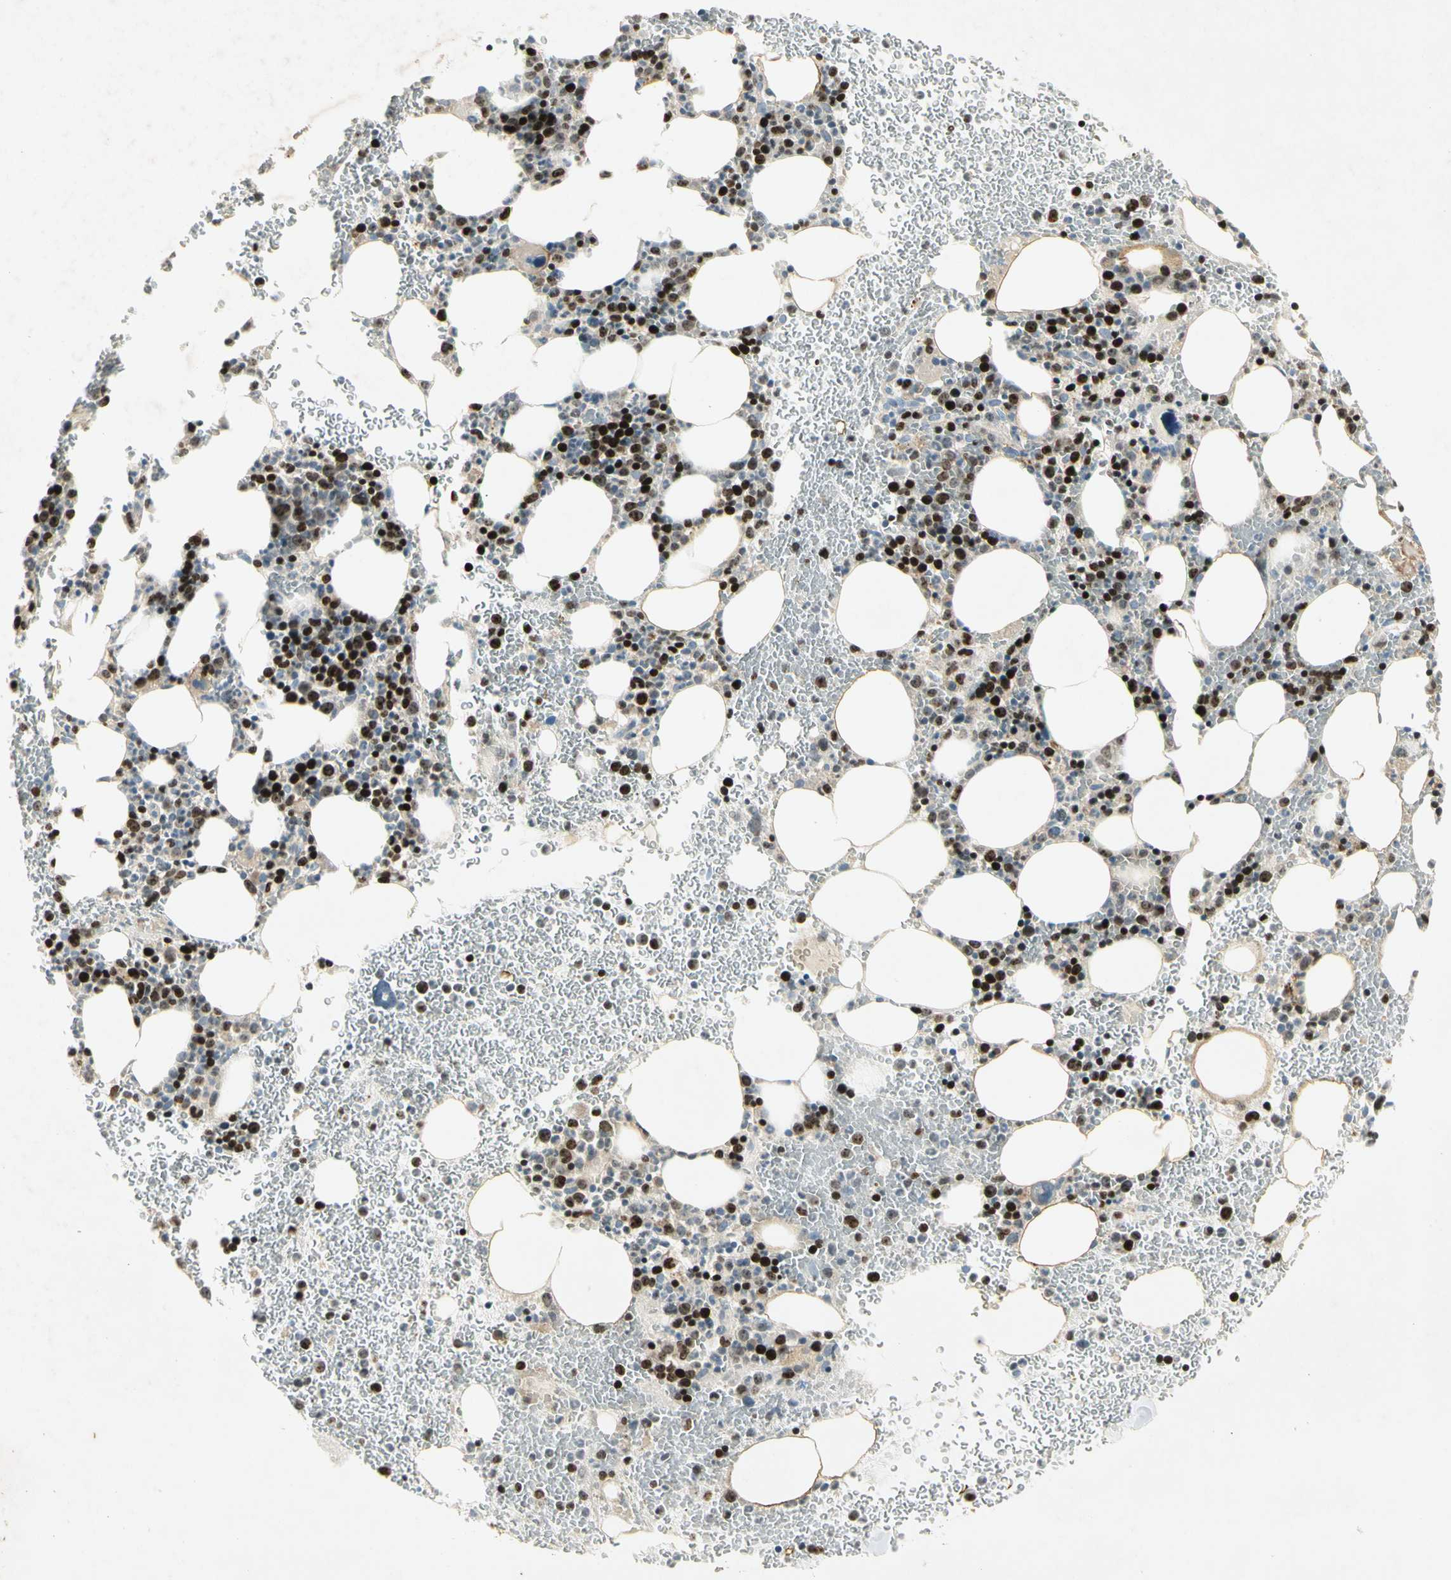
{"staining": {"intensity": "strong", "quantity": "25%-75%", "location": "nuclear"}, "tissue": "bone marrow", "cell_type": "Hematopoietic cells", "image_type": "normal", "snomed": [{"axis": "morphology", "description": "Normal tissue, NOS"}, {"axis": "morphology", "description": "Inflammation, NOS"}, {"axis": "topography", "description": "Bone marrow"}], "caption": "Bone marrow stained with a brown dye shows strong nuclear positive staining in approximately 25%-75% of hematopoietic cells.", "gene": "PITX1", "patient": {"sex": "female", "age": 54}}